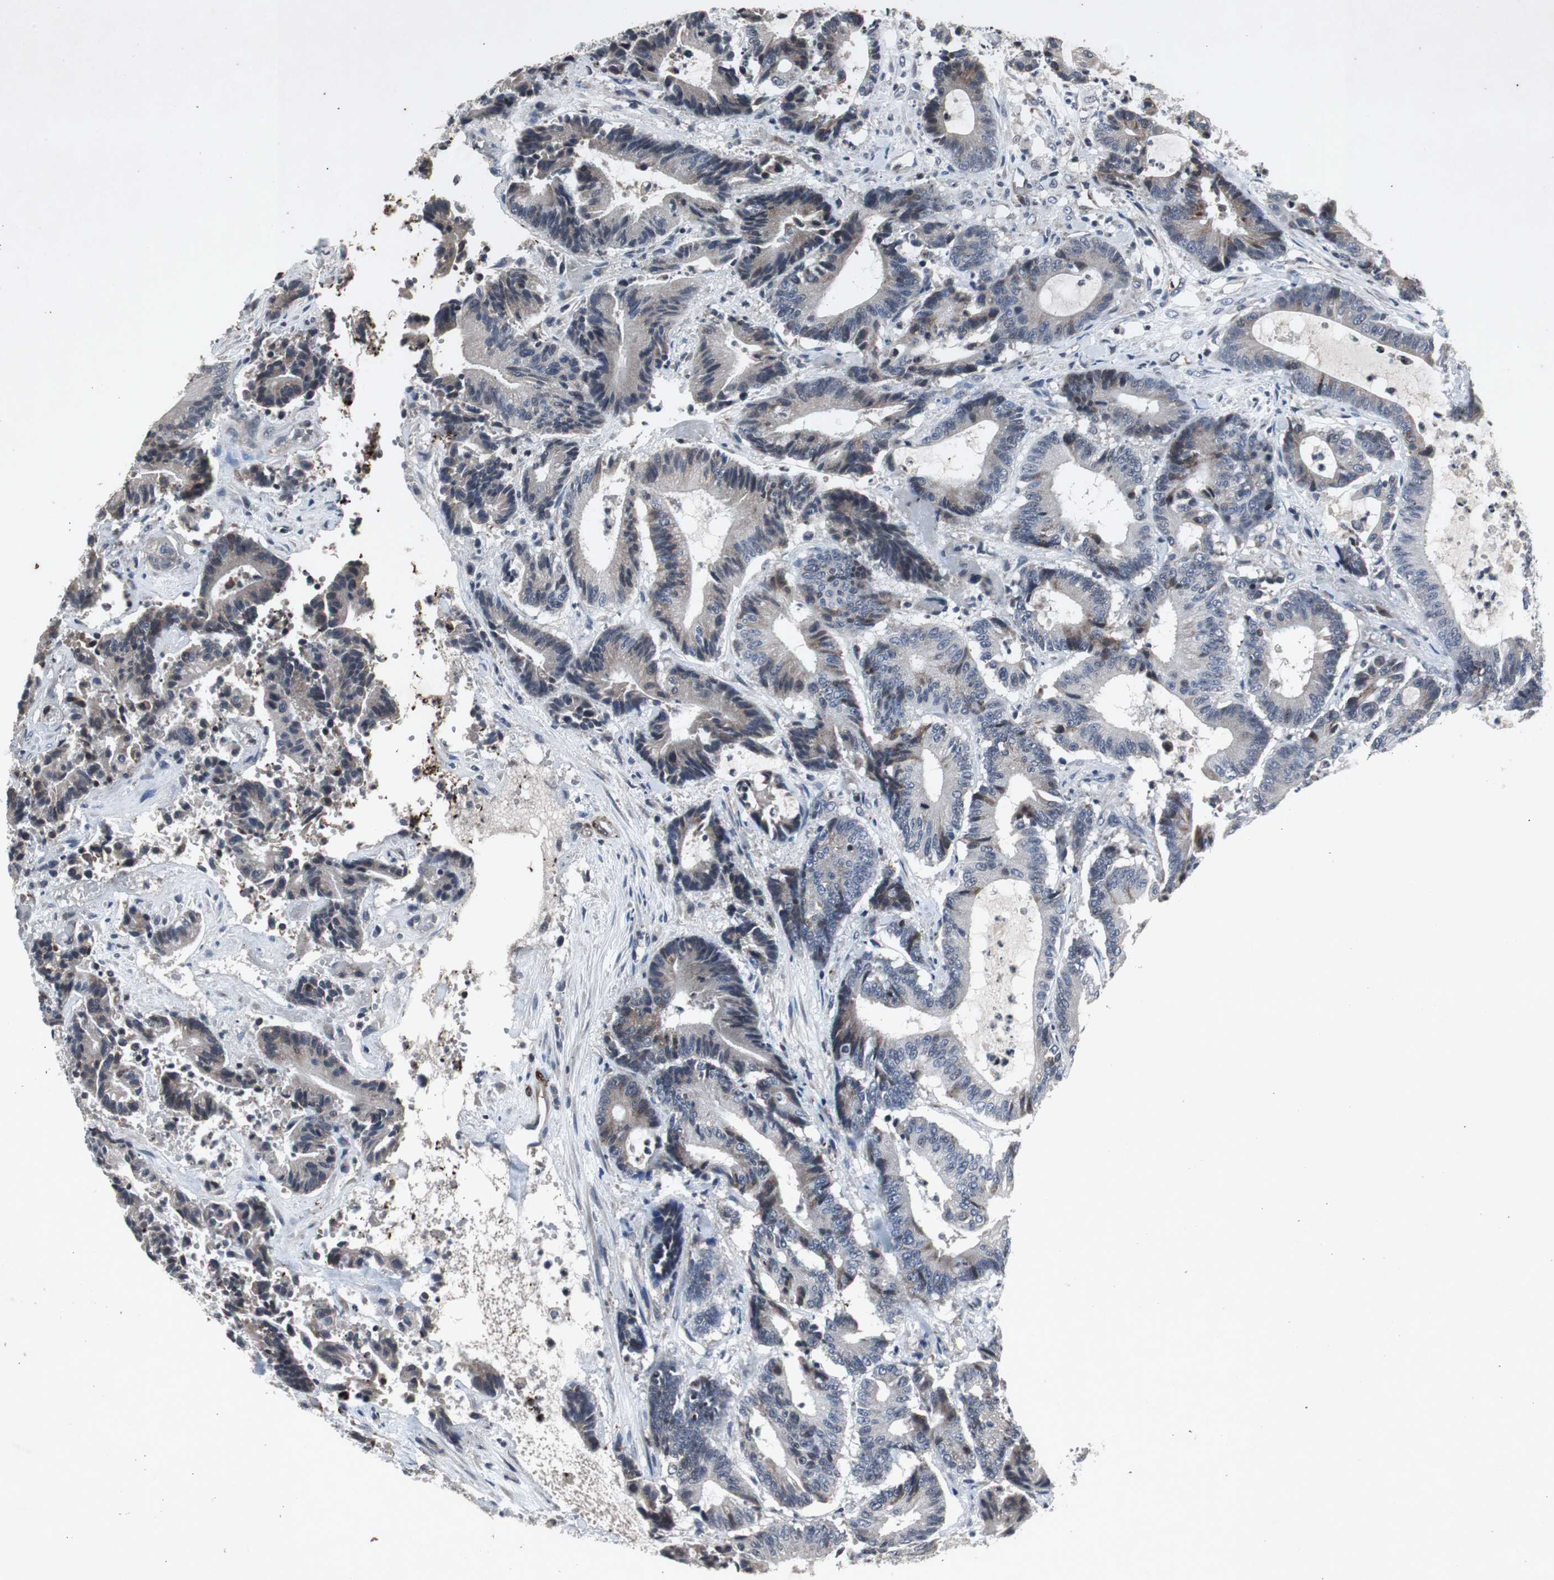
{"staining": {"intensity": "weak", "quantity": "25%-75%", "location": "cytoplasmic/membranous"}, "tissue": "colorectal cancer", "cell_type": "Tumor cells", "image_type": "cancer", "snomed": [{"axis": "morphology", "description": "Adenocarcinoma, NOS"}, {"axis": "topography", "description": "Colon"}], "caption": "A high-resolution micrograph shows immunohistochemistry (IHC) staining of colorectal adenocarcinoma, which displays weak cytoplasmic/membranous positivity in approximately 25%-75% of tumor cells.", "gene": "CRADD", "patient": {"sex": "female", "age": 84}}